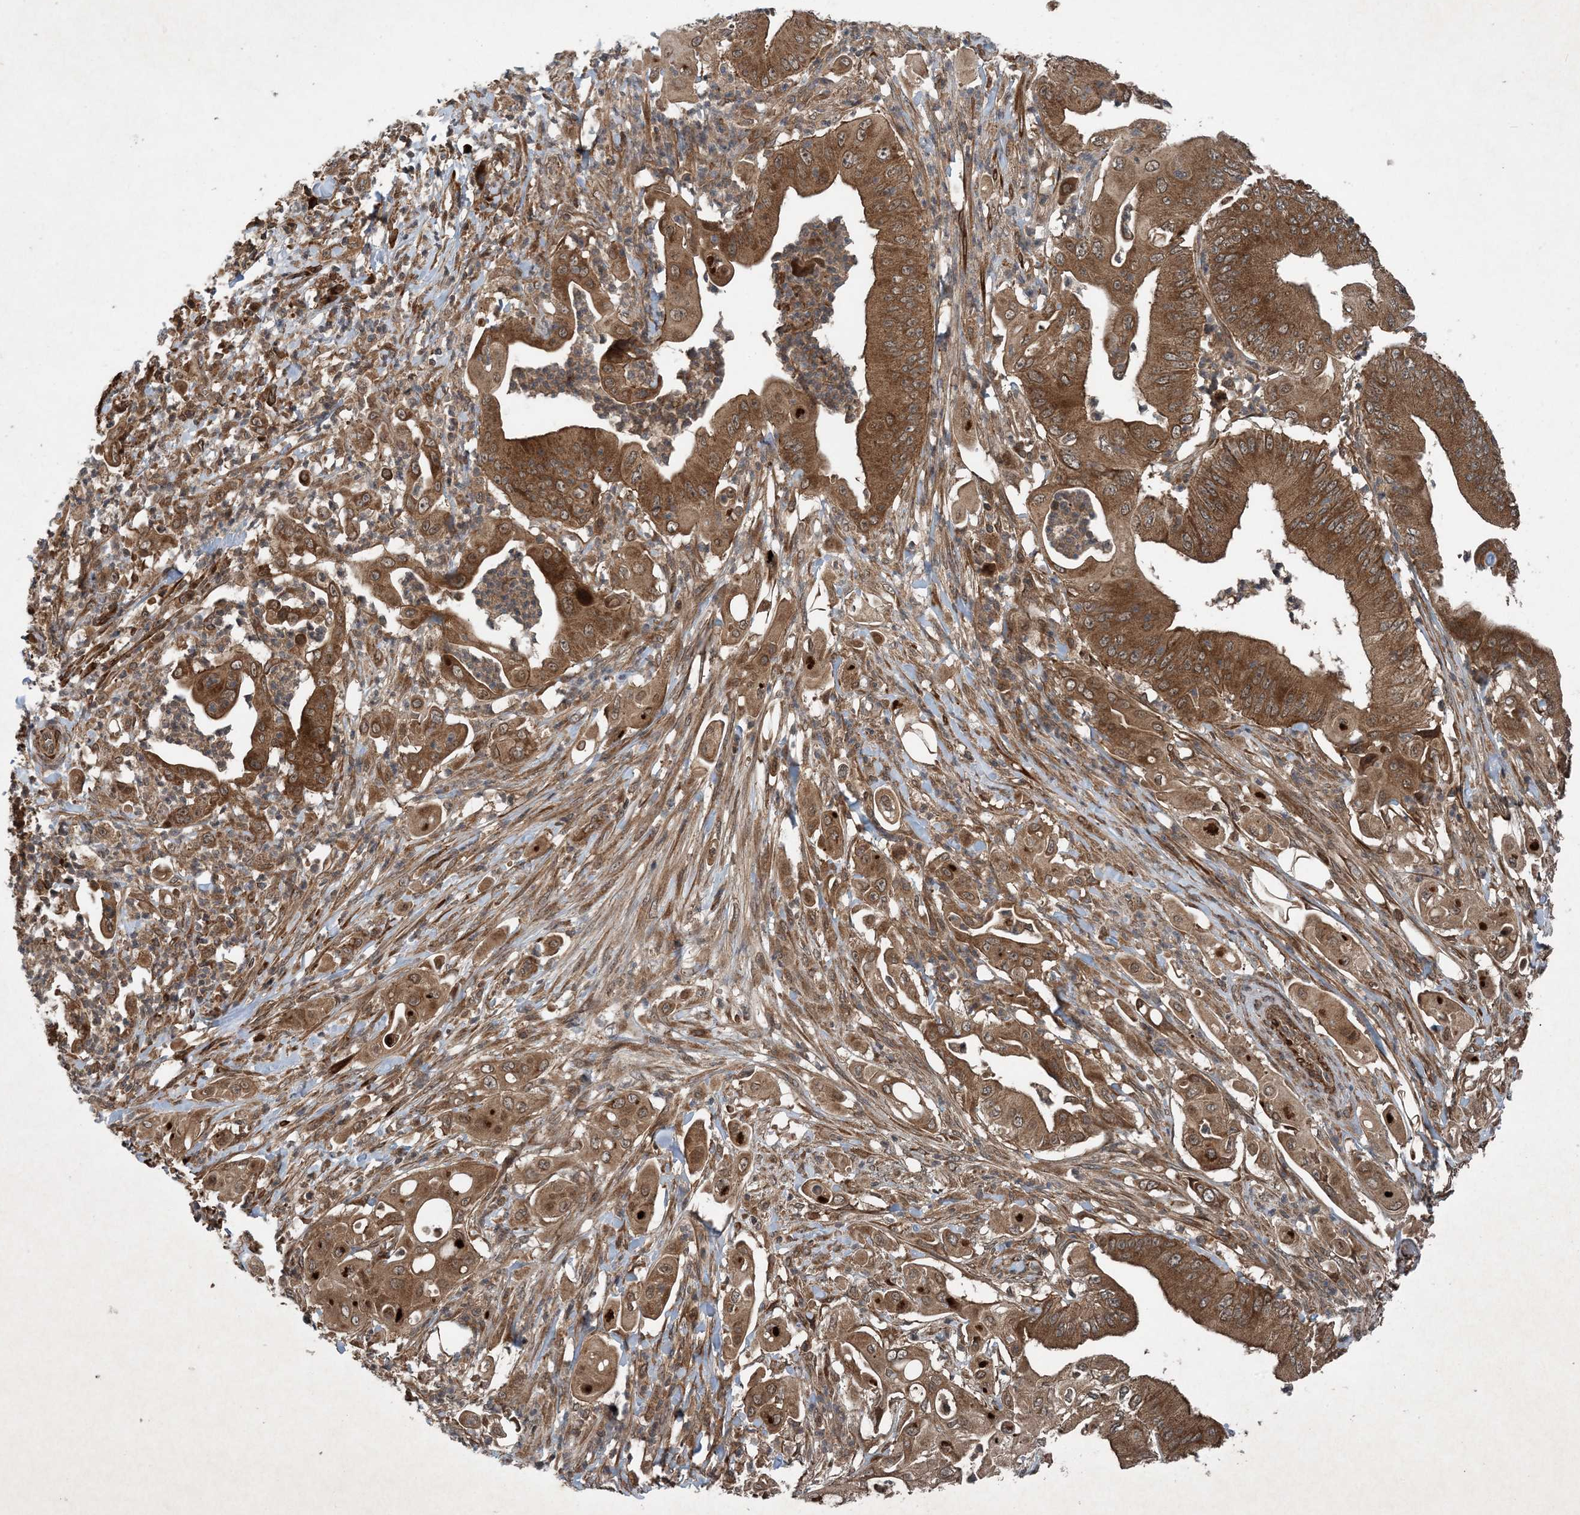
{"staining": {"intensity": "strong", "quantity": ">75%", "location": "cytoplasmic/membranous"}, "tissue": "pancreatic cancer", "cell_type": "Tumor cells", "image_type": "cancer", "snomed": [{"axis": "morphology", "description": "Adenocarcinoma, NOS"}, {"axis": "topography", "description": "Pancreas"}], "caption": "This is a histology image of IHC staining of pancreatic cancer (adenocarcinoma), which shows strong expression in the cytoplasmic/membranous of tumor cells.", "gene": "GNG5", "patient": {"sex": "female", "age": 77}}